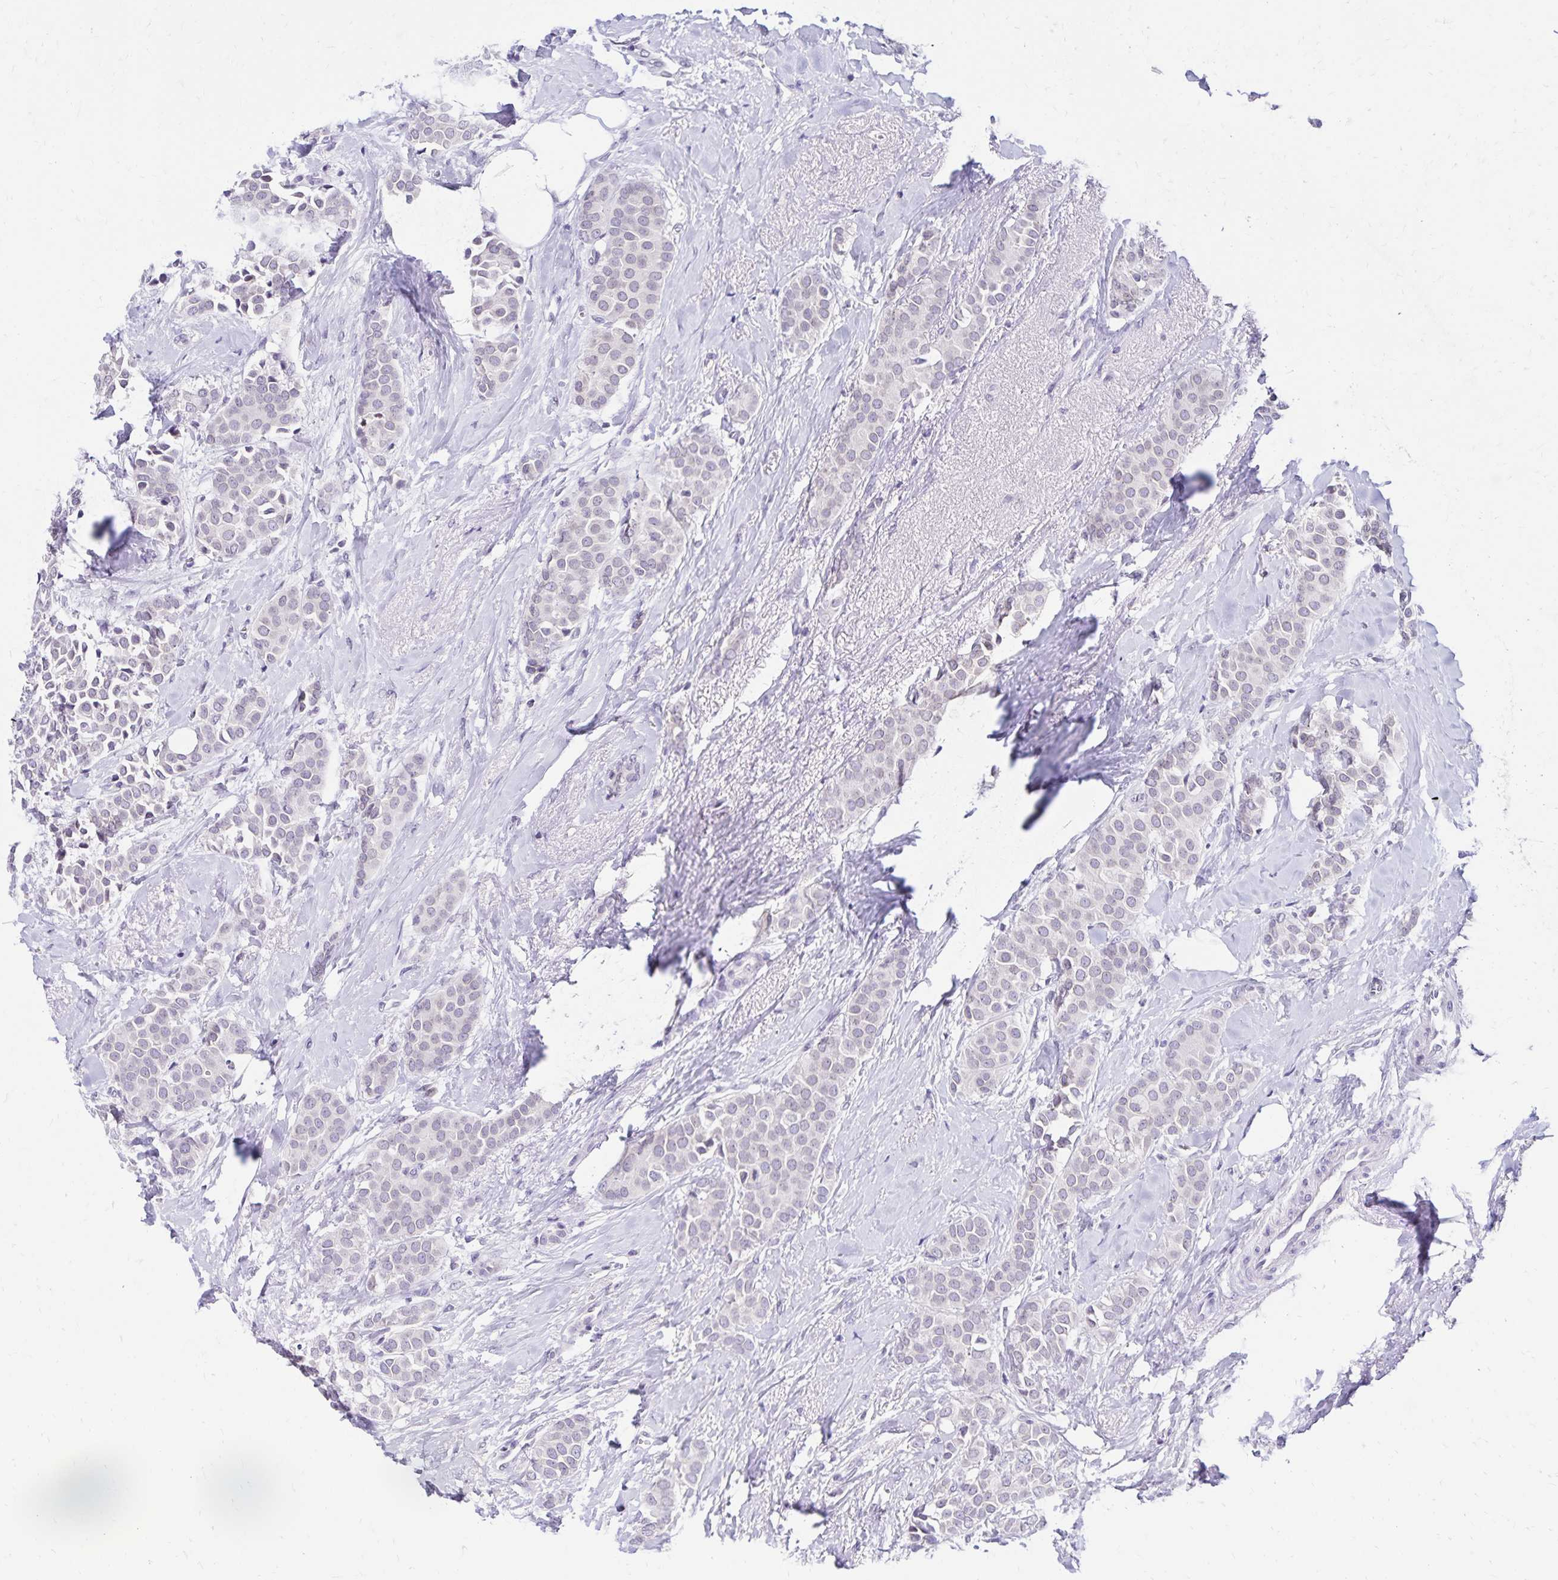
{"staining": {"intensity": "weak", "quantity": "<25%", "location": "nuclear"}, "tissue": "breast cancer", "cell_type": "Tumor cells", "image_type": "cancer", "snomed": [{"axis": "morphology", "description": "Duct carcinoma"}, {"axis": "topography", "description": "Breast"}], "caption": "Immunohistochemistry histopathology image of human breast cancer (intraductal carcinoma) stained for a protein (brown), which exhibits no expression in tumor cells. (DAB (3,3'-diaminobenzidine) IHC with hematoxylin counter stain).", "gene": "FAM166C", "patient": {"sex": "female", "age": 79}}